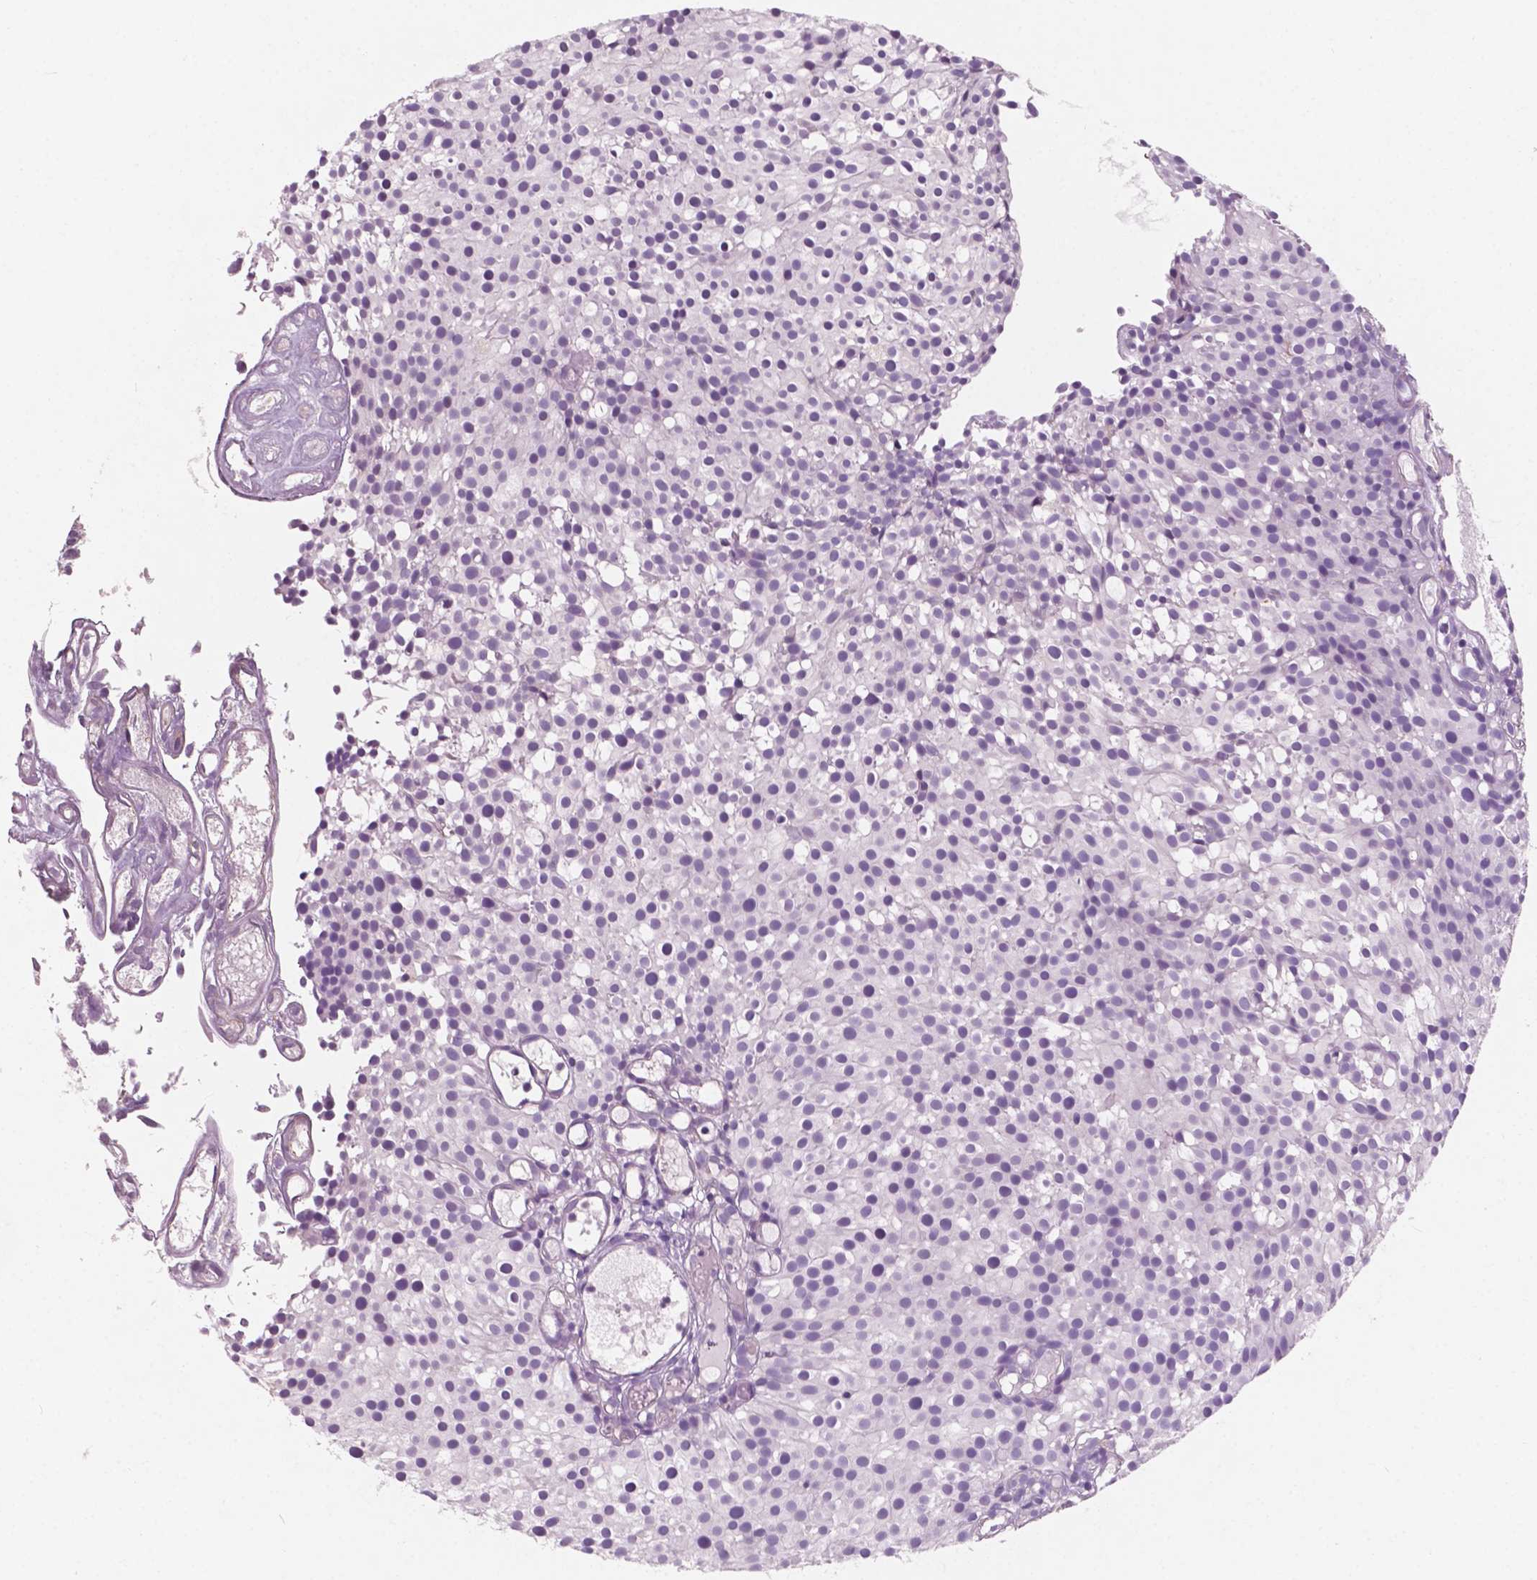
{"staining": {"intensity": "negative", "quantity": "none", "location": "none"}, "tissue": "urothelial cancer", "cell_type": "Tumor cells", "image_type": "cancer", "snomed": [{"axis": "morphology", "description": "Urothelial carcinoma, Low grade"}, {"axis": "topography", "description": "Urinary bladder"}], "caption": "Tumor cells are negative for protein expression in human urothelial carcinoma (low-grade).", "gene": "AWAT1", "patient": {"sex": "male", "age": 63}}